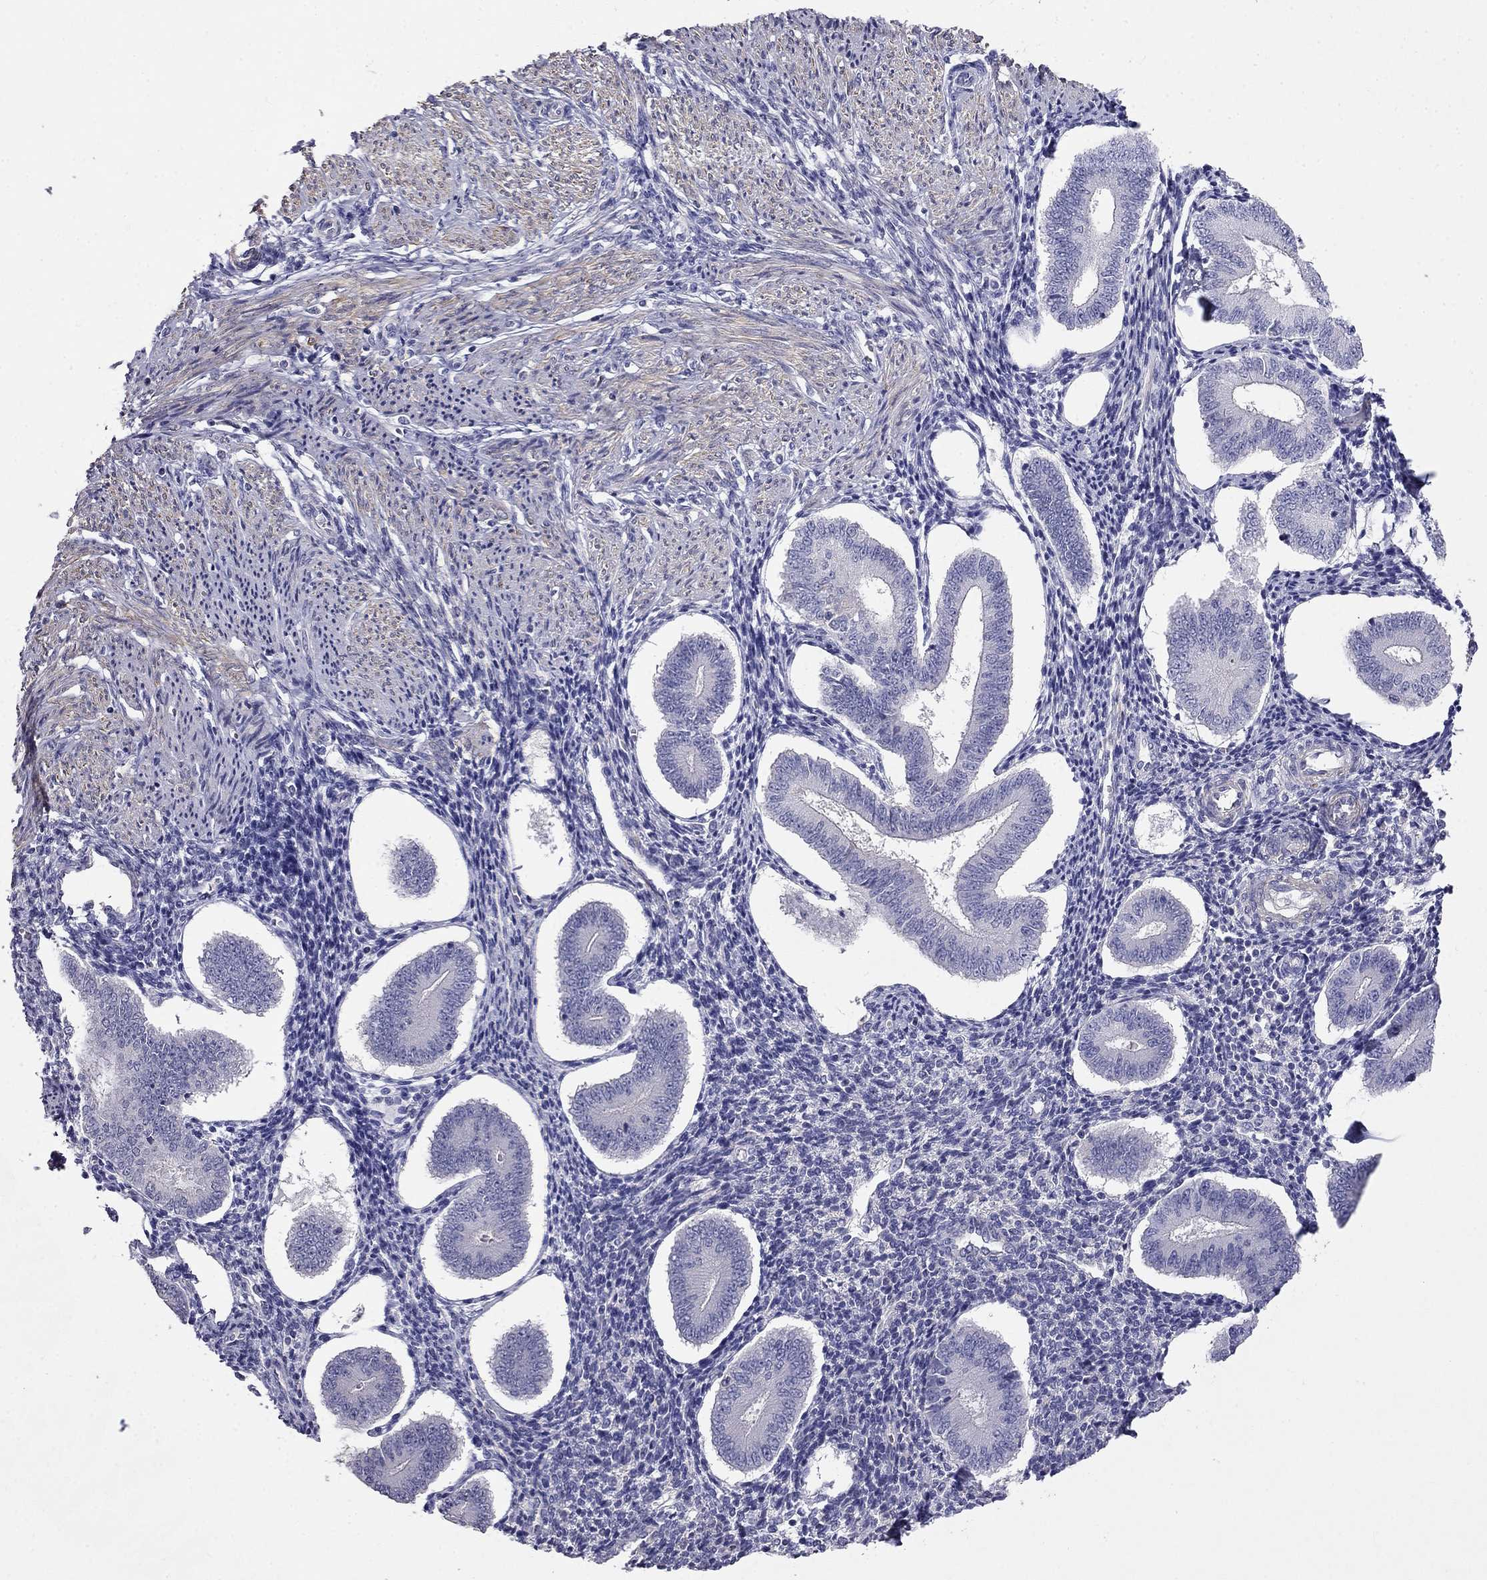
{"staining": {"intensity": "negative", "quantity": "none", "location": "none"}, "tissue": "endometrium", "cell_type": "Cells in endometrial stroma", "image_type": "normal", "snomed": [{"axis": "morphology", "description": "Normal tissue, NOS"}, {"axis": "topography", "description": "Endometrium"}], "caption": "Benign endometrium was stained to show a protein in brown. There is no significant positivity in cells in endometrial stroma. (DAB (3,3'-diaminobenzidine) immunohistochemistry (IHC) visualized using brightfield microscopy, high magnification).", "gene": "LY6H", "patient": {"sex": "female", "age": 40}}